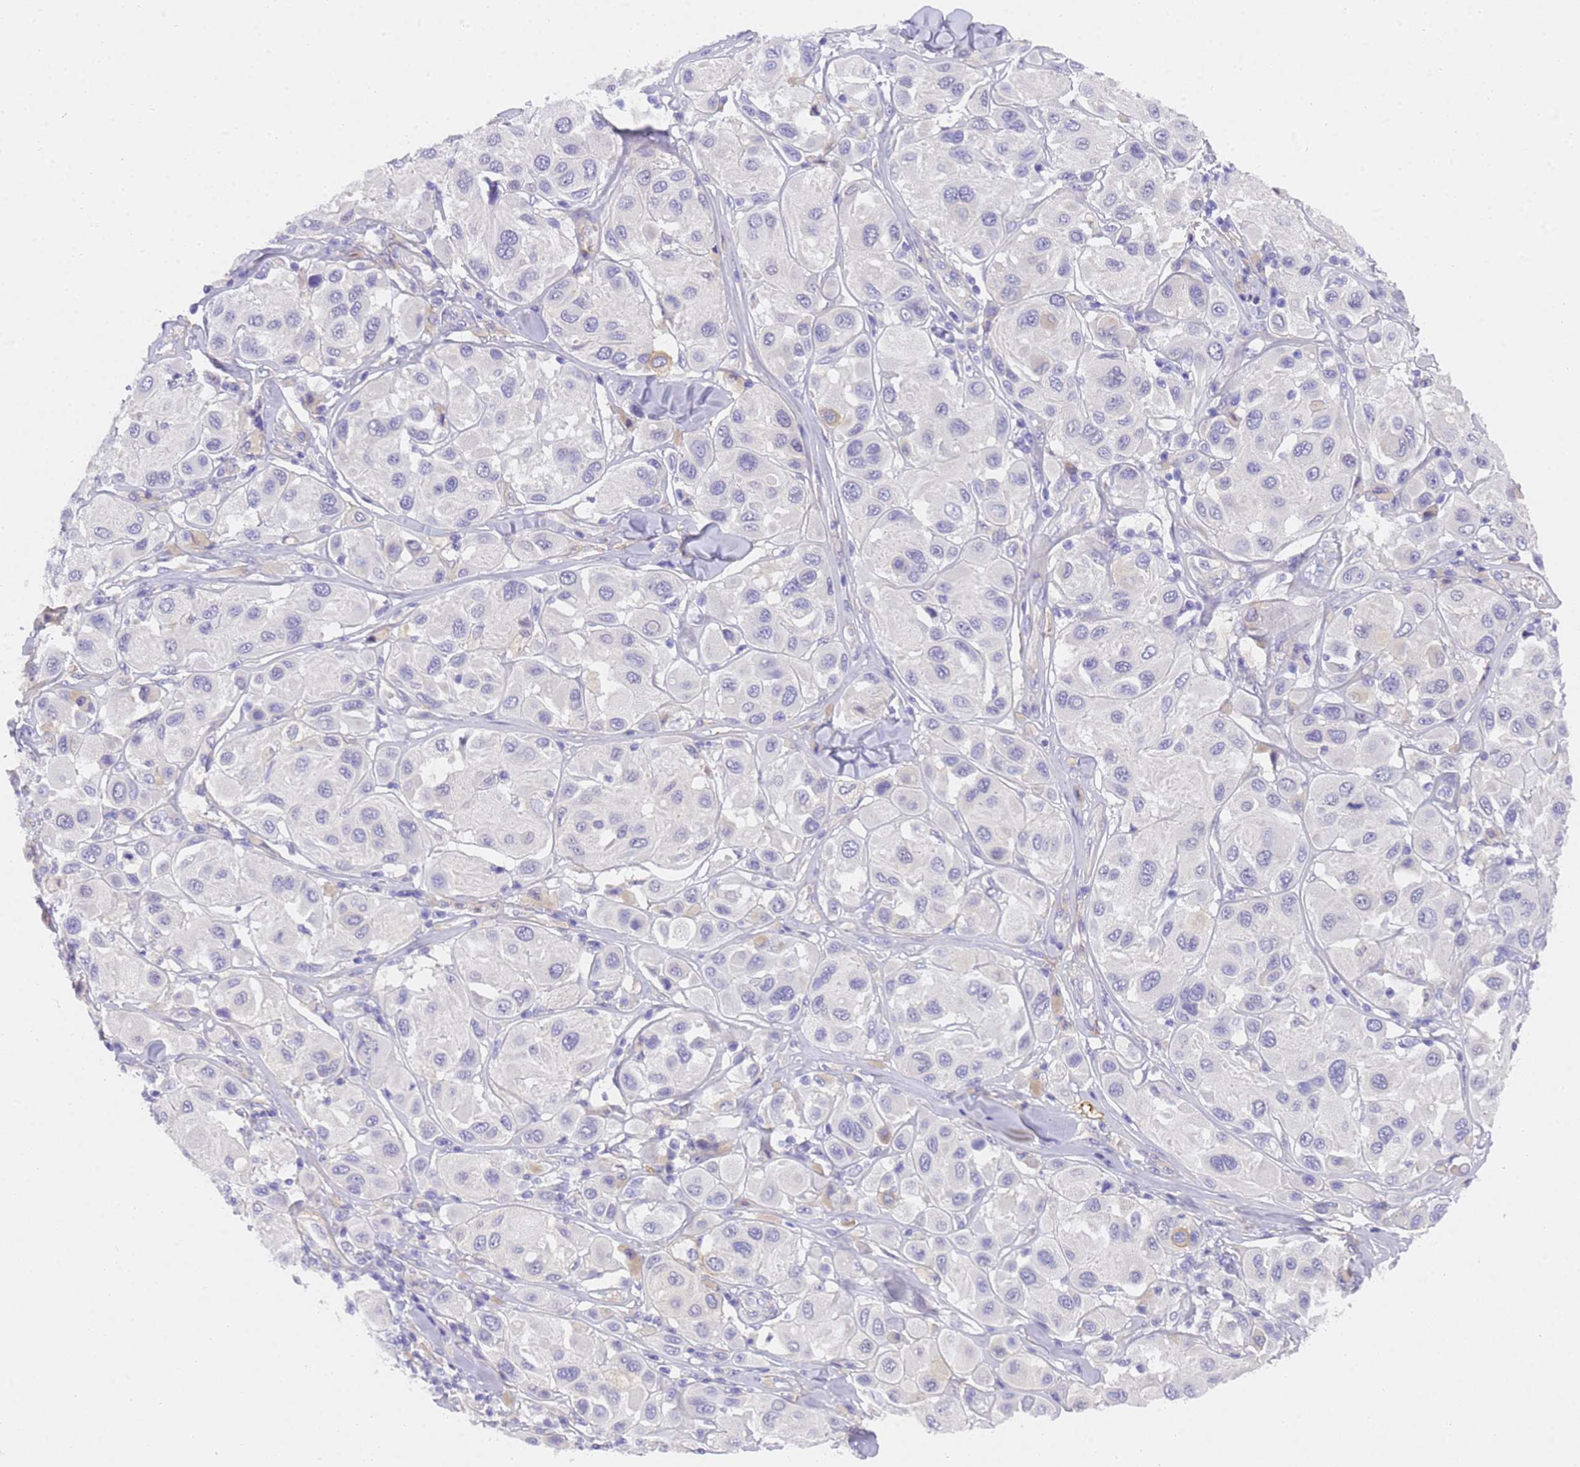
{"staining": {"intensity": "negative", "quantity": "none", "location": "none"}, "tissue": "melanoma", "cell_type": "Tumor cells", "image_type": "cancer", "snomed": [{"axis": "morphology", "description": "Malignant melanoma, Metastatic site"}, {"axis": "topography", "description": "Skin"}], "caption": "This micrograph is of melanoma stained with immunohistochemistry (IHC) to label a protein in brown with the nuclei are counter-stained blue. There is no expression in tumor cells.", "gene": "MVB12A", "patient": {"sex": "male", "age": 41}}